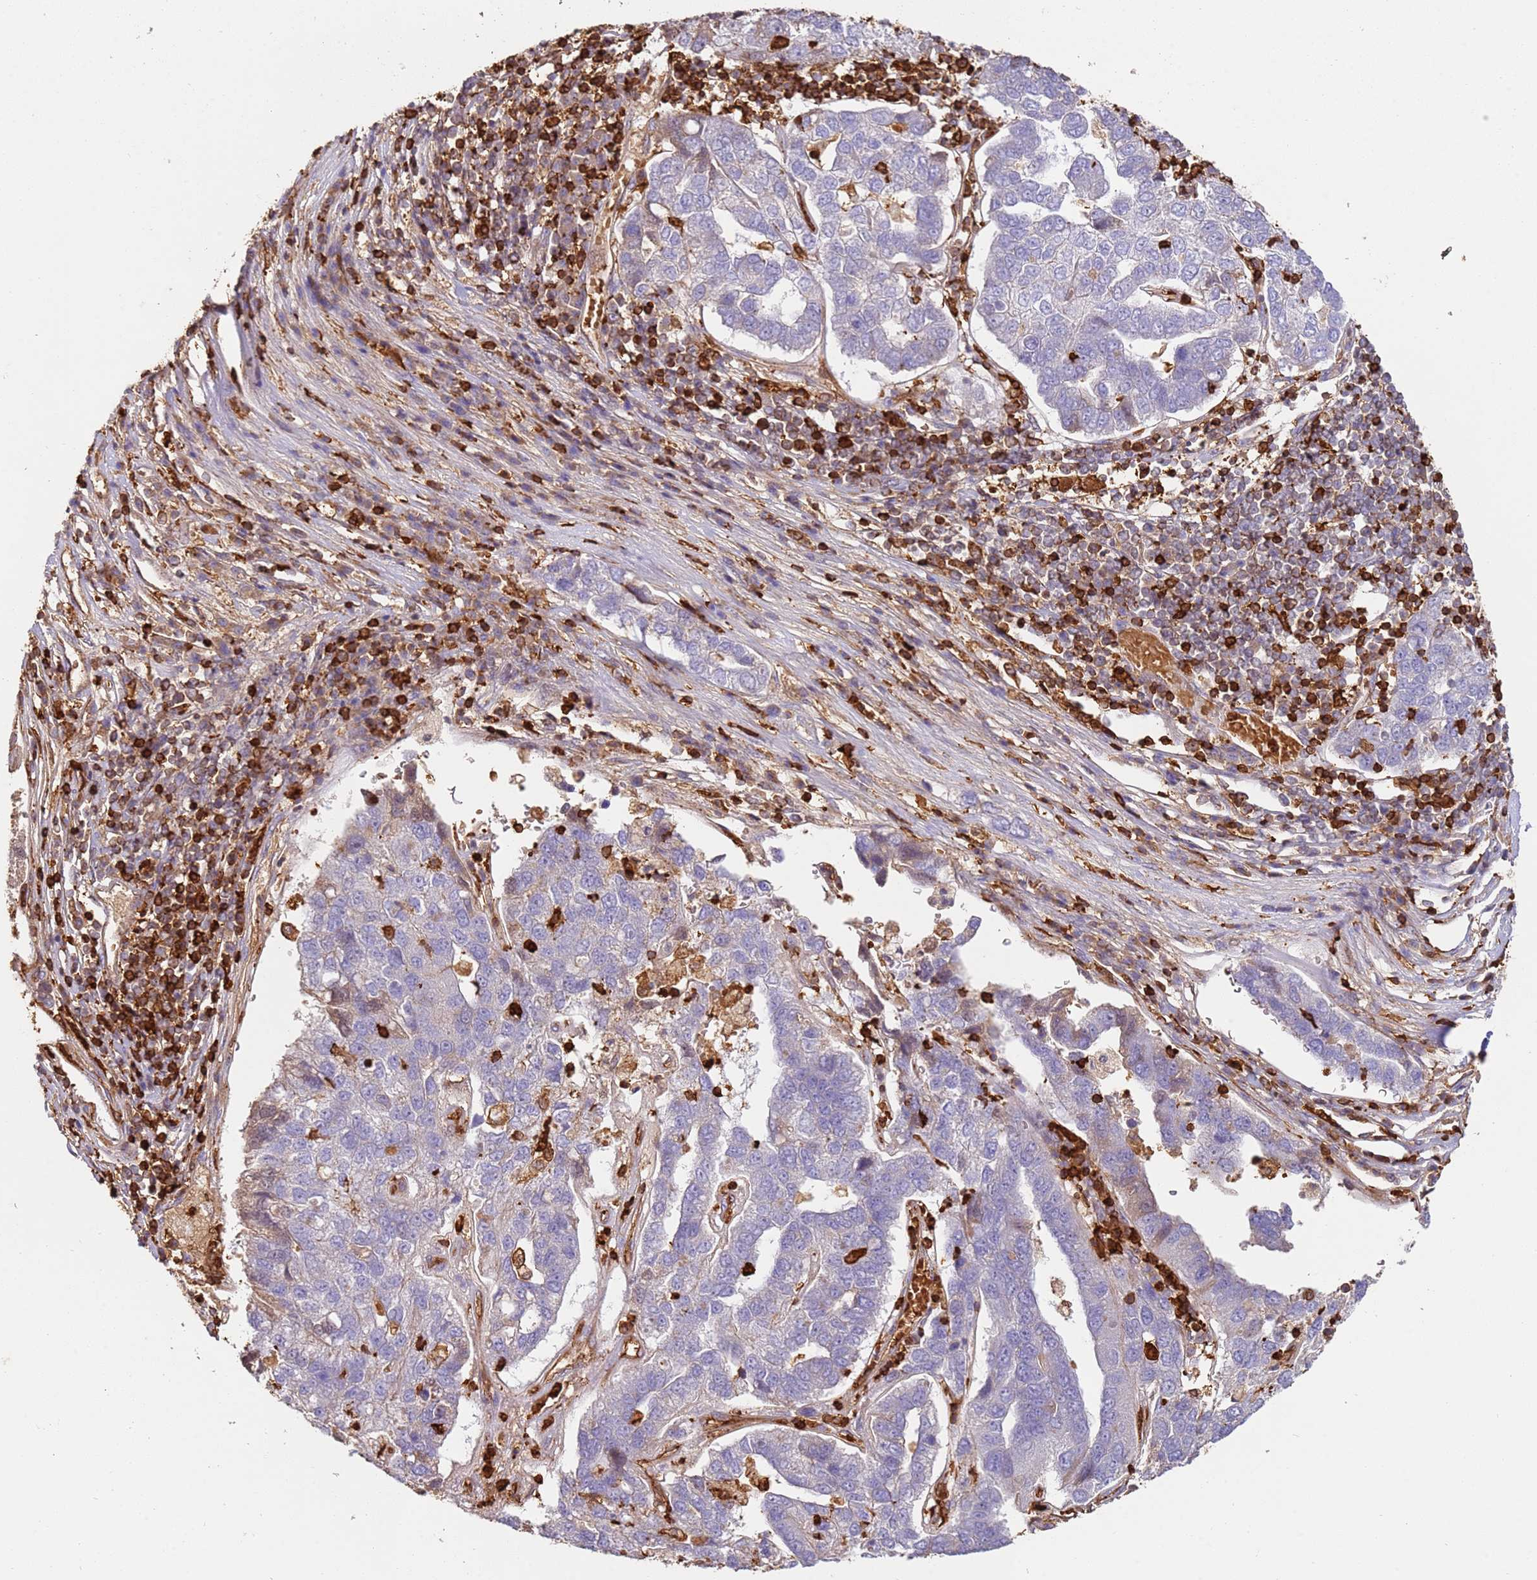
{"staining": {"intensity": "weak", "quantity": "<25%", "location": "cytoplasmic/membranous"}, "tissue": "pancreatic cancer", "cell_type": "Tumor cells", "image_type": "cancer", "snomed": [{"axis": "morphology", "description": "Adenocarcinoma, NOS"}, {"axis": "topography", "description": "Pancreas"}], "caption": "DAB (3,3'-diaminobenzidine) immunohistochemical staining of human pancreatic cancer (adenocarcinoma) exhibits no significant expression in tumor cells. (Immunohistochemistry, brightfield microscopy, high magnification).", "gene": "OR6P1", "patient": {"sex": "female", "age": 61}}